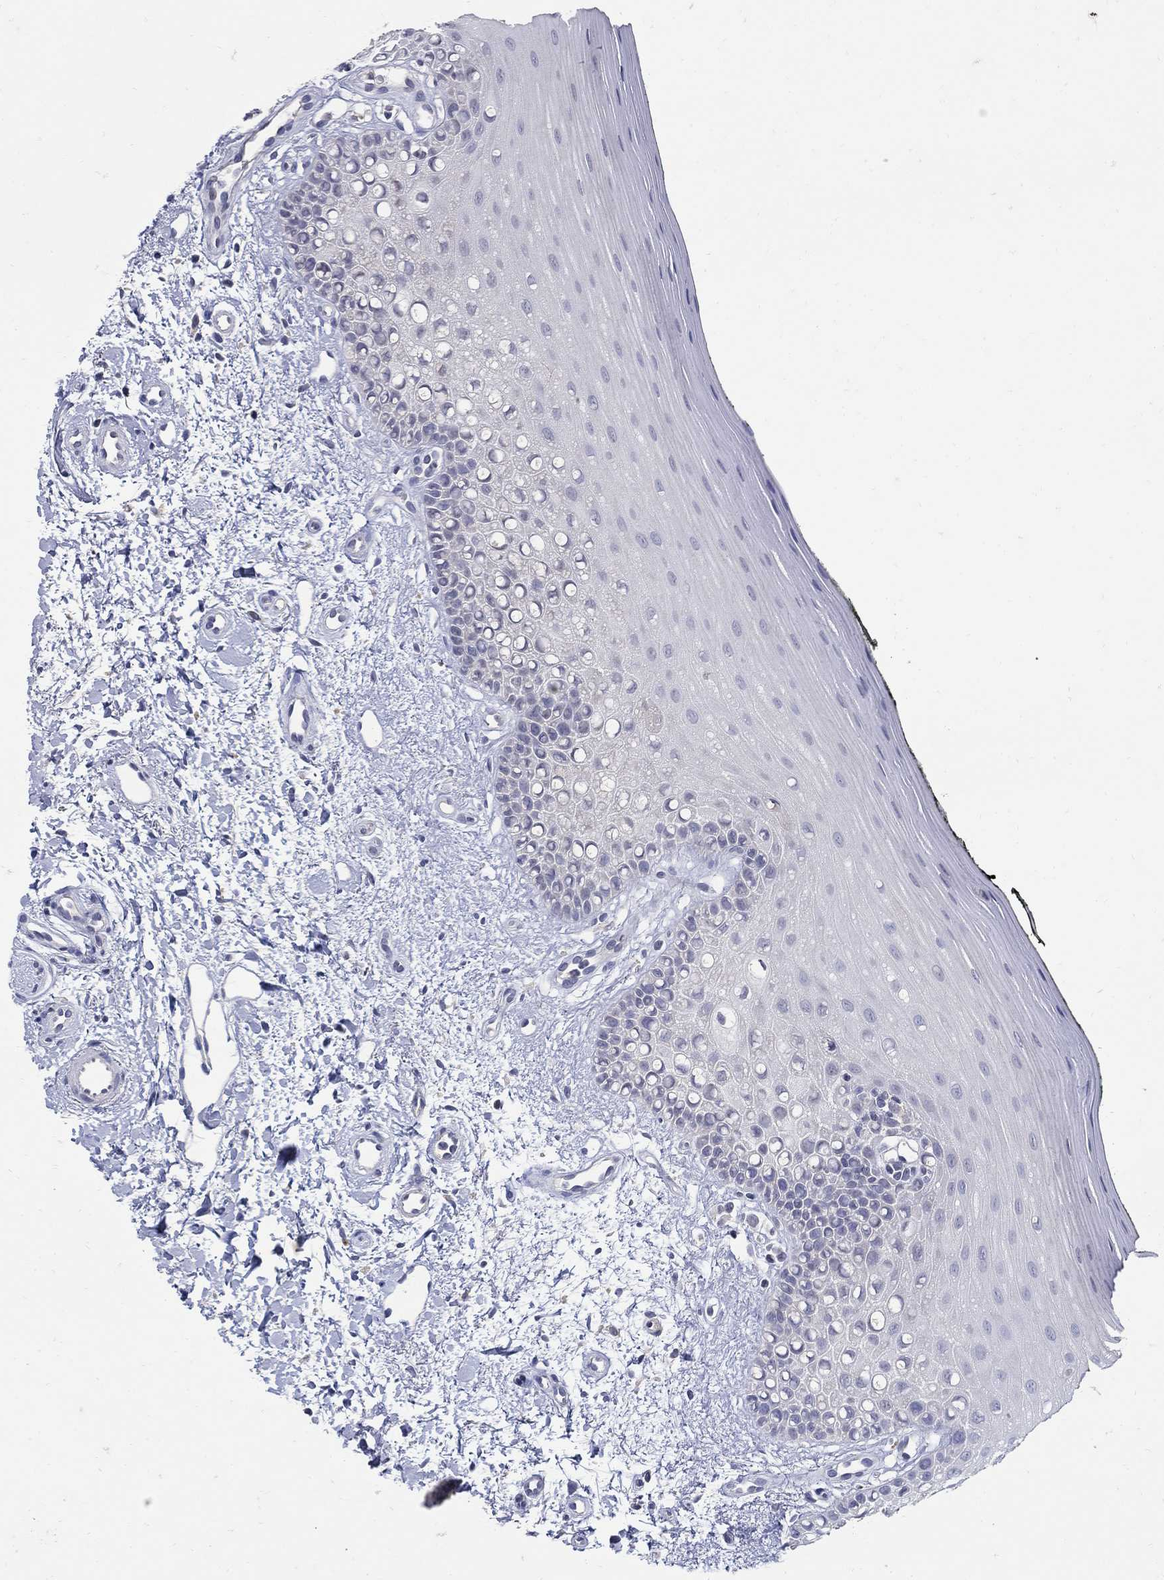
{"staining": {"intensity": "negative", "quantity": "none", "location": "none"}, "tissue": "oral mucosa", "cell_type": "Squamous epithelial cells", "image_type": "normal", "snomed": [{"axis": "morphology", "description": "Normal tissue, NOS"}, {"axis": "topography", "description": "Oral tissue"}], "caption": "Micrograph shows no significant protein staining in squamous epithelial cells of normal oral mucosa.", "gene": "CETN1", "patient": {"sex": "female", "age": 78}}